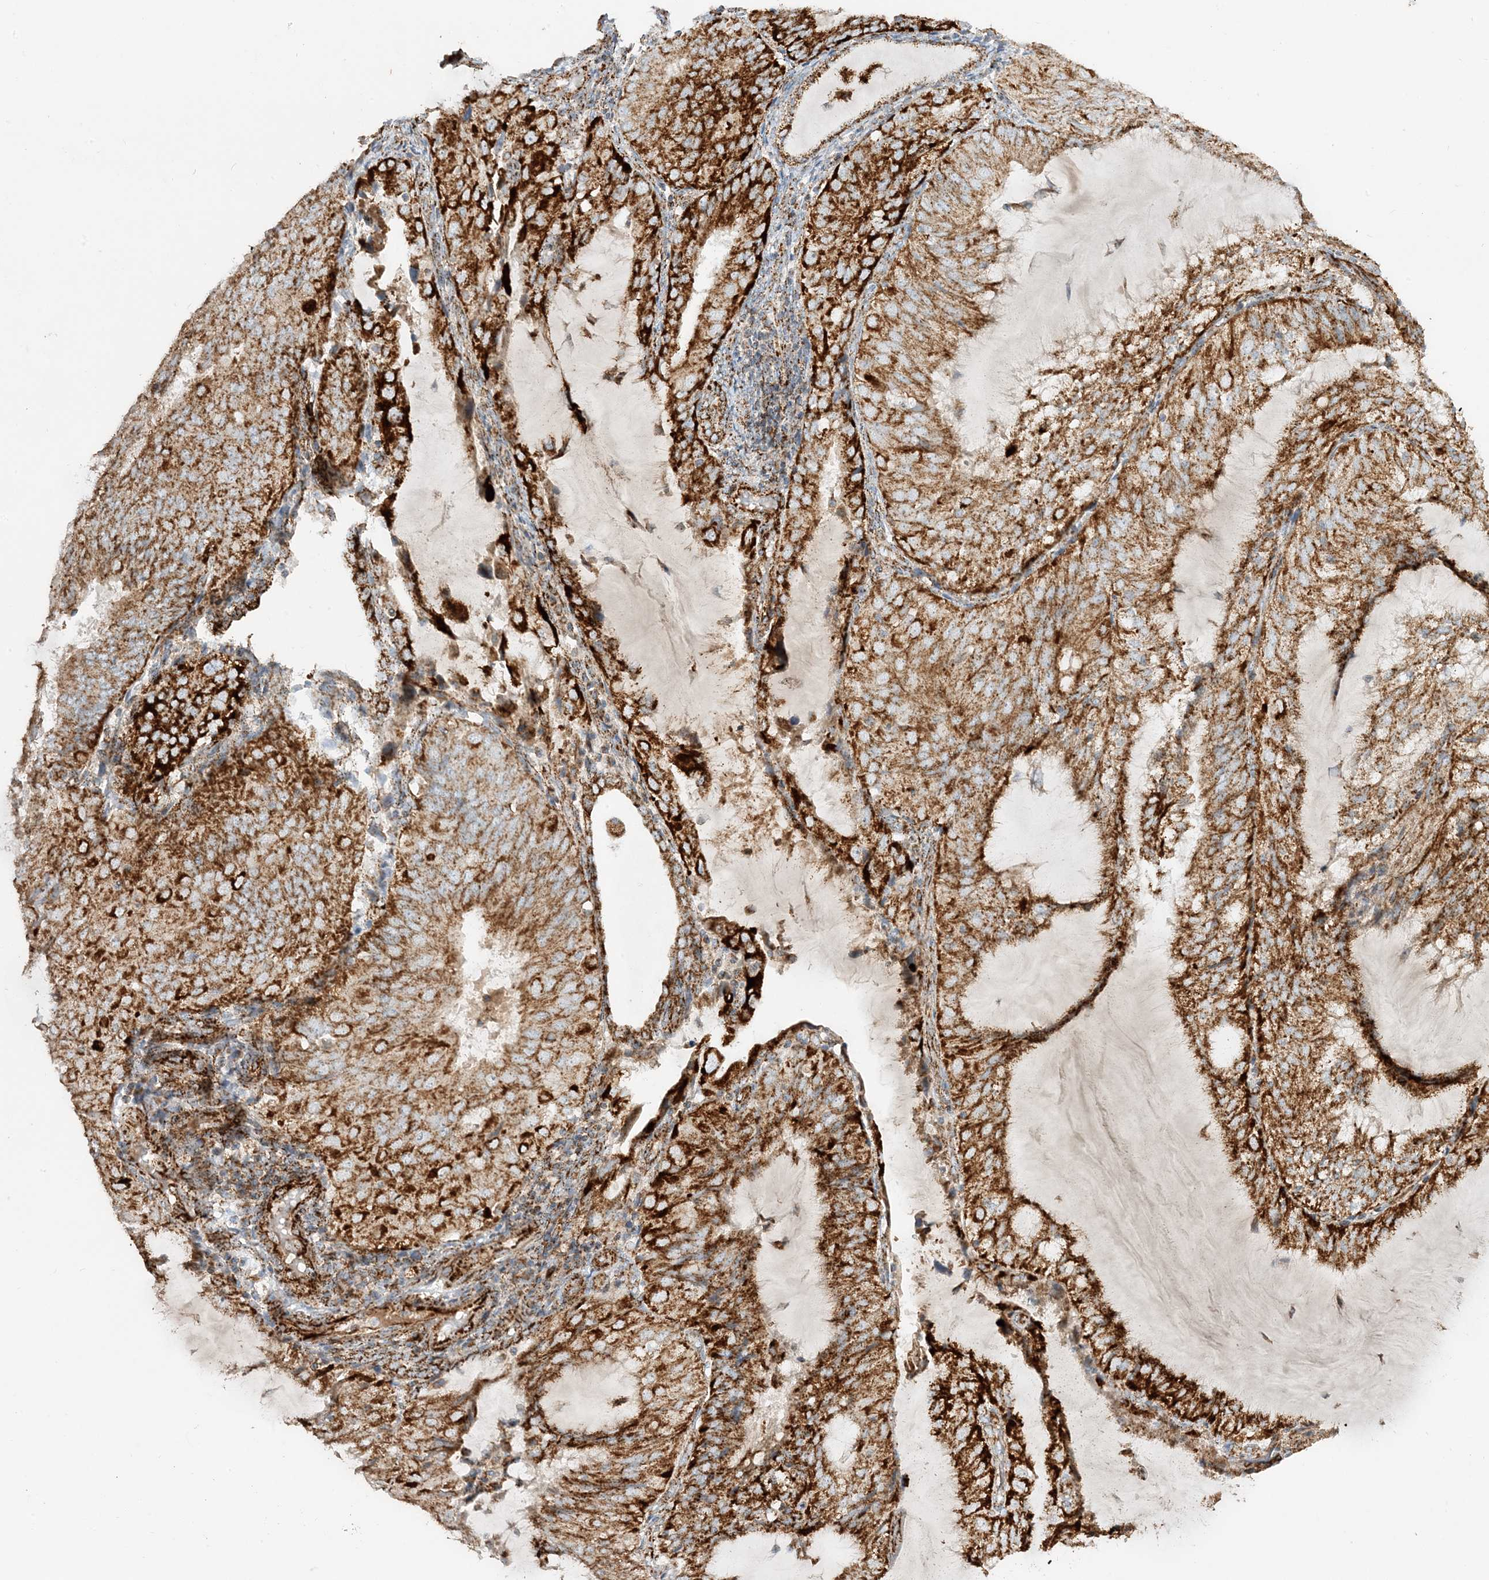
{"staining": {"intensity": "strong", "quantity": ">75%", "location": "cytoplasmic/membranous"}, "tissue": "endometrial cancer", "cell_type": "Tumor cells", "image_type": "cancer", "snomed": [{"axis": "morphology", "description": "Adenocarcinoma, NOS"}, {"axis": "topography", "description": "Endometrium"}], "caption": "Immunohistochemistry staining of endometrial cancer (adenocarcinoma), which displays high levels of strong cytoplasmic/membranous positivity in about >75% of tumor cells indicating strong cytoplasmic/membranous protein staining. The staining was performed using DAB (3,3'-diaminobenzidine) (brown) for protein detection and nuclei were counterstained in hematoxylin (blue).", "gene": "NDUFAF3", "patient": {"sex": "female", "age": 81}}